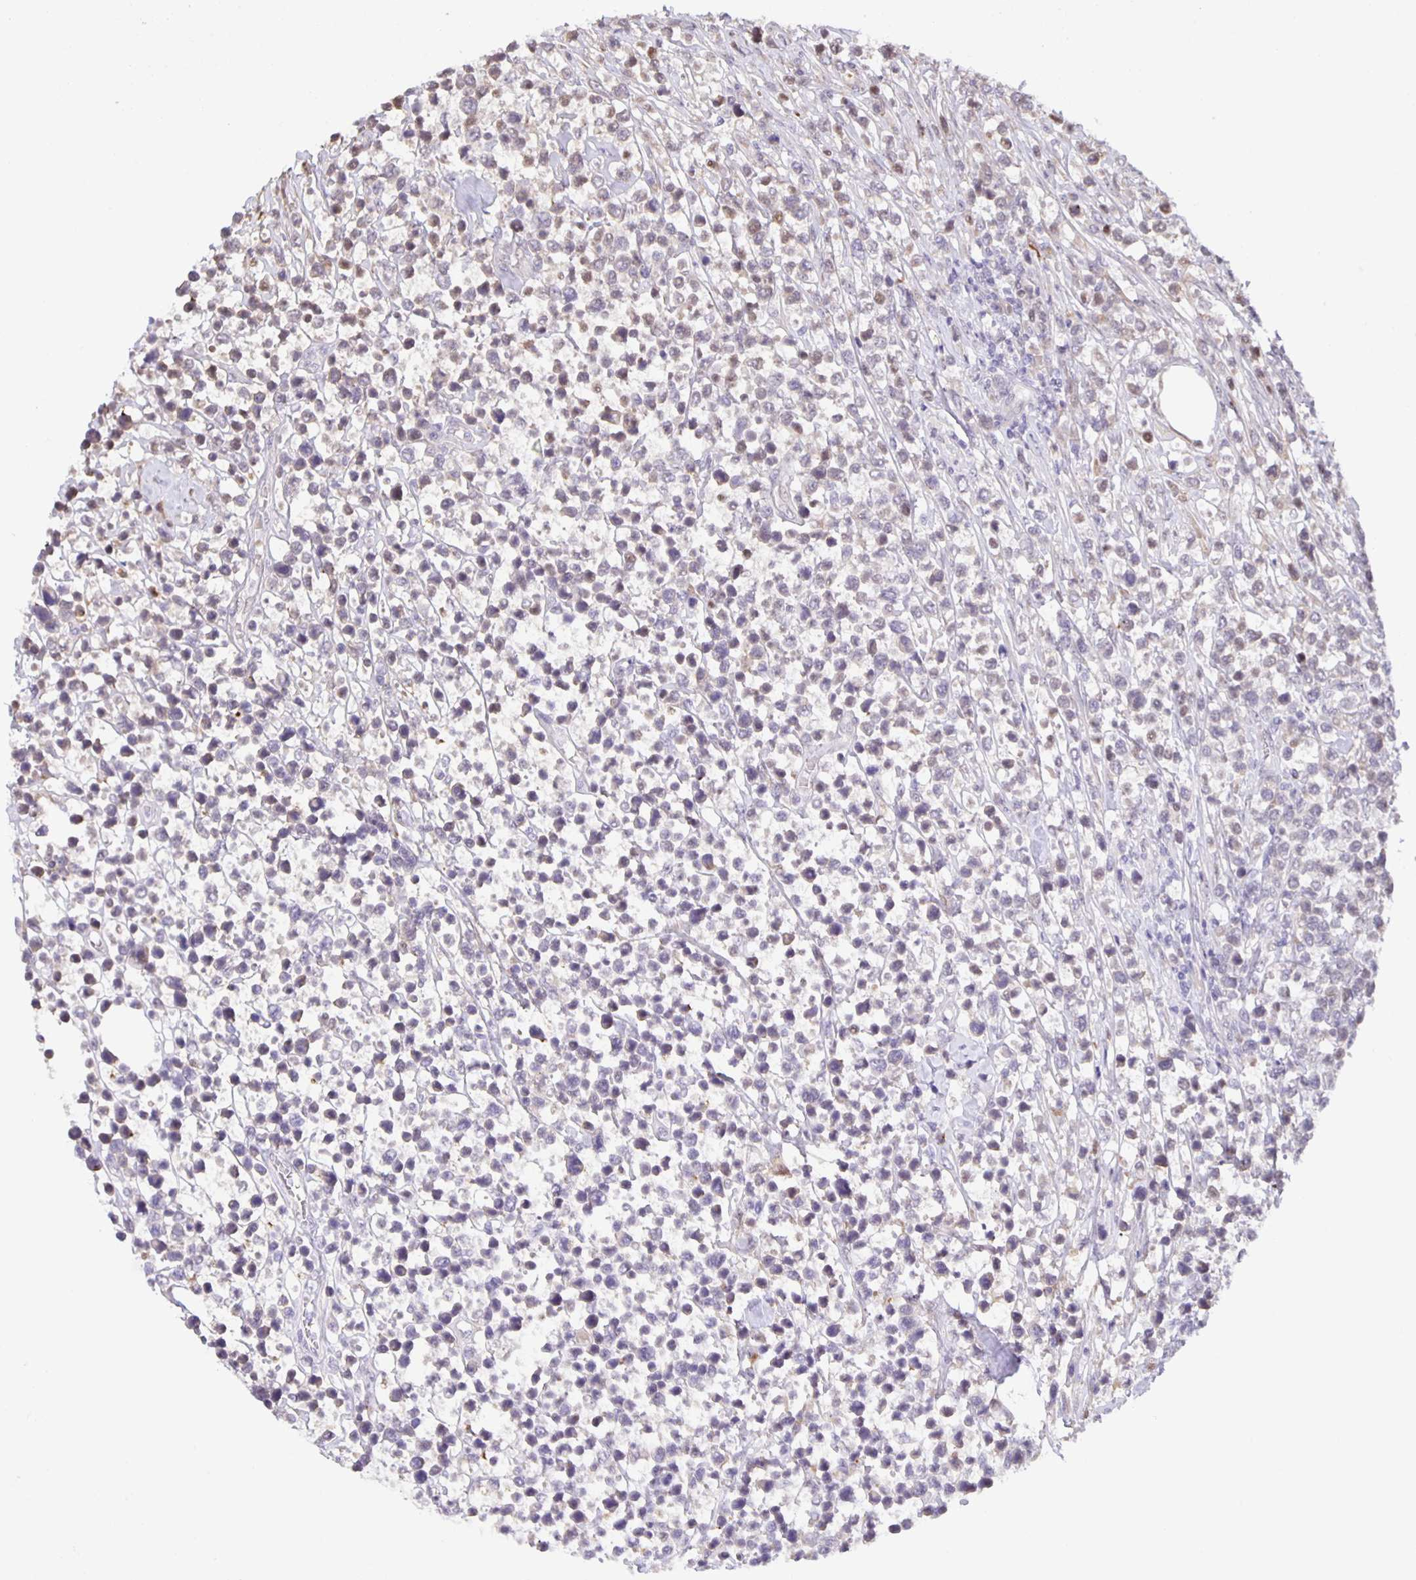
{"staining": {"intensity": "negative", "quantity": "none", "location": "none"}, "tissue": "lymphoma", "cell_type": "Tumor cells", "image_type": "cancer", "snomed": [{"axis": "morphology", "description": "Malignant lymphoma, non-Hodgkin's type, High grade"}, {"axis": "topography", "description": "Soft tissue"}], "caption": "This is an immunohistochemistry (IHC) micrograph of human lymphoma. There is no positivity in tumor cells.", "gene": "MAPK12", "patient": {"sex": "female", "age": 56}}